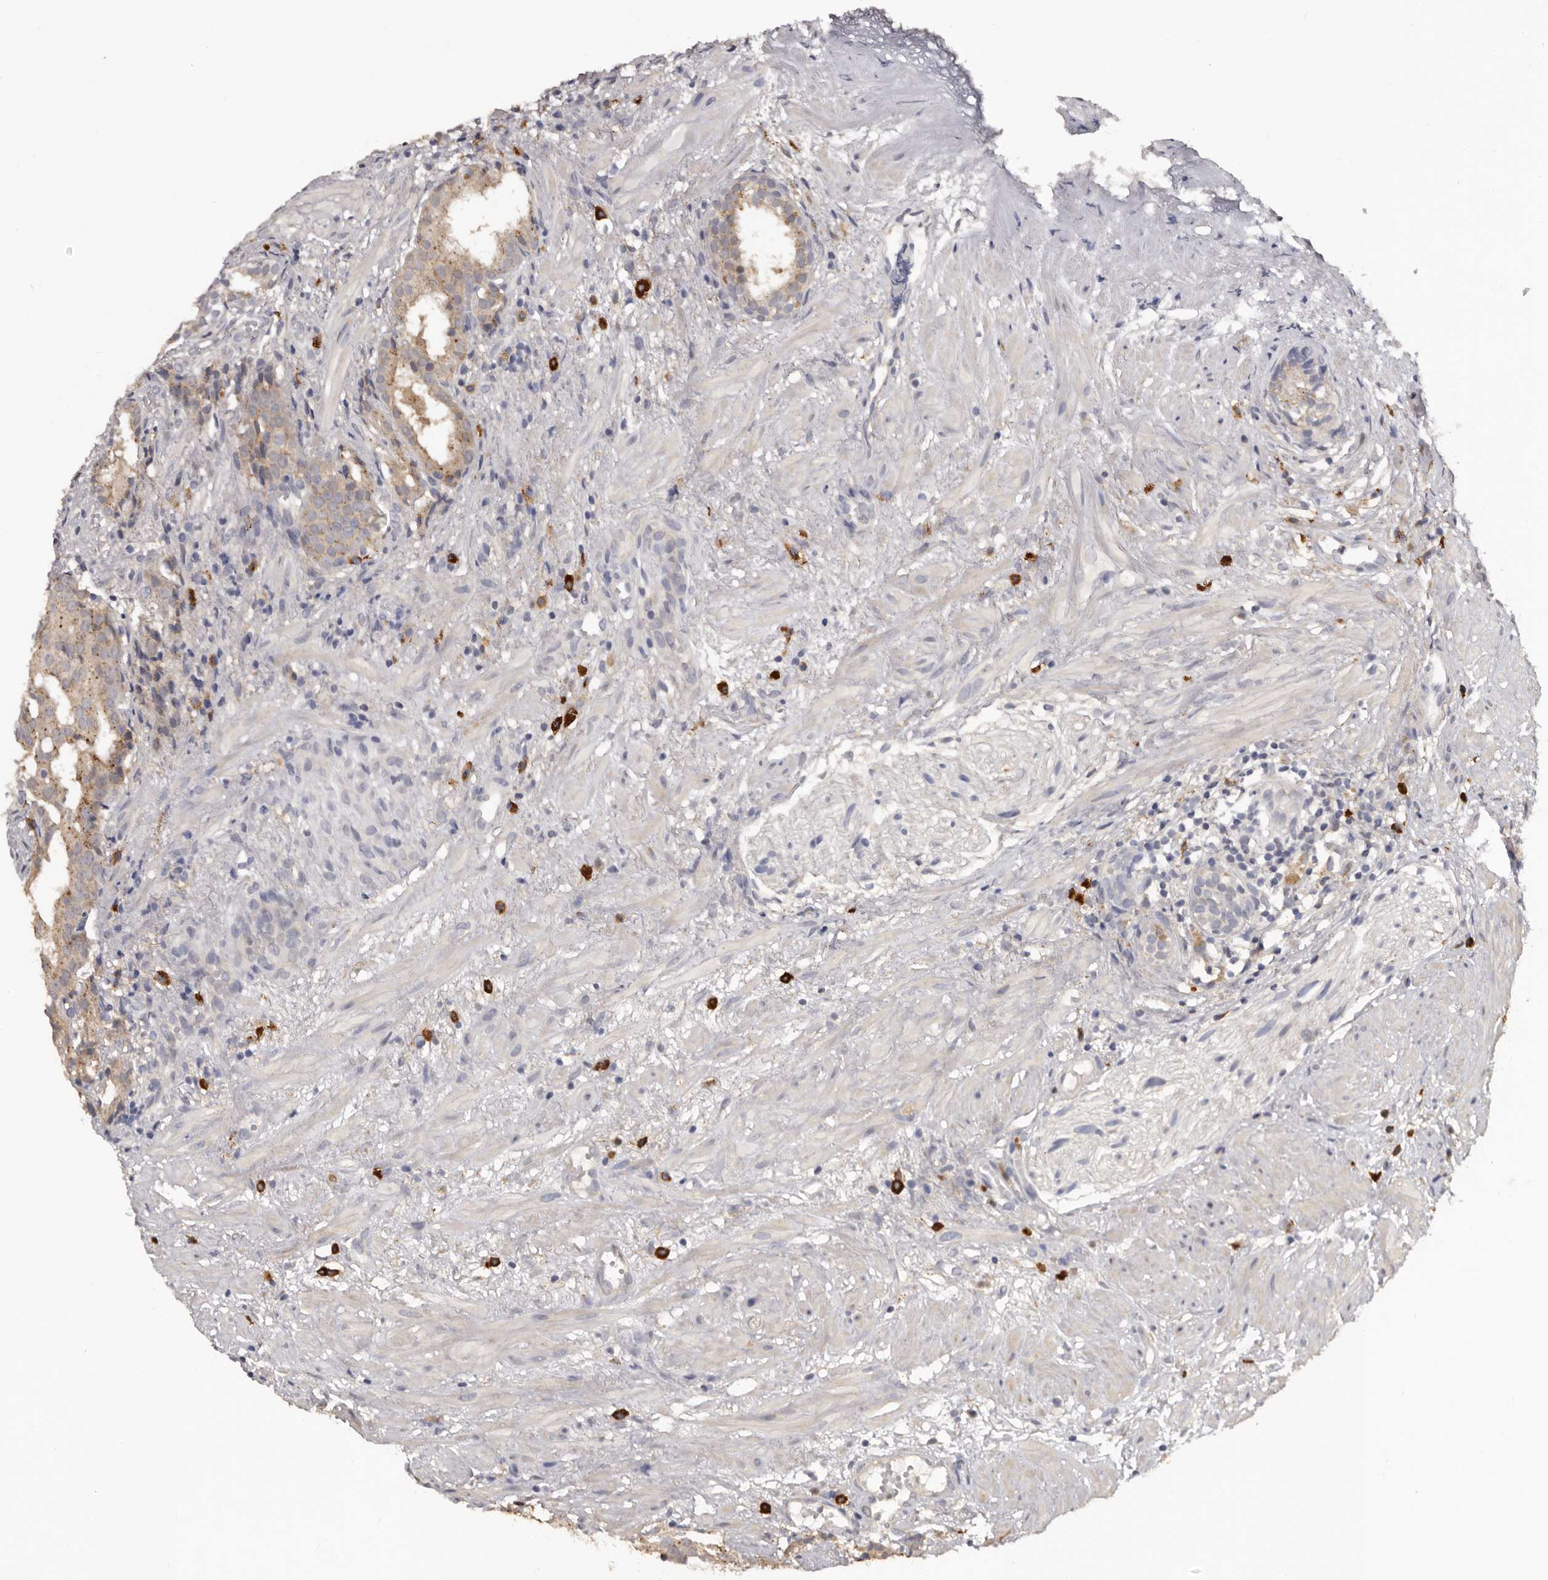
{"staining": {"intensity": "weak", "quantity": ">75%", "location": "cytoplasmic/membranous"}, "tissue": "prostate cancer", "cell_type": "Tumor cells", "image_type": "cancer", "snomed": [{"axis": "morphology", "description": "Adenocarcinoma, Low grade"}, {"axis": "topography", "description": "Prostate"}], "caption": "Prostate cancer (adenocarcinoma (low-grade)) was stained to show a protein in brown. There is low levels of weak cytoplasmic/membranous staining in approximately >75% of tumor cells.", "gene": "DAP", "patient": {"sex": "male", "age": 88}}